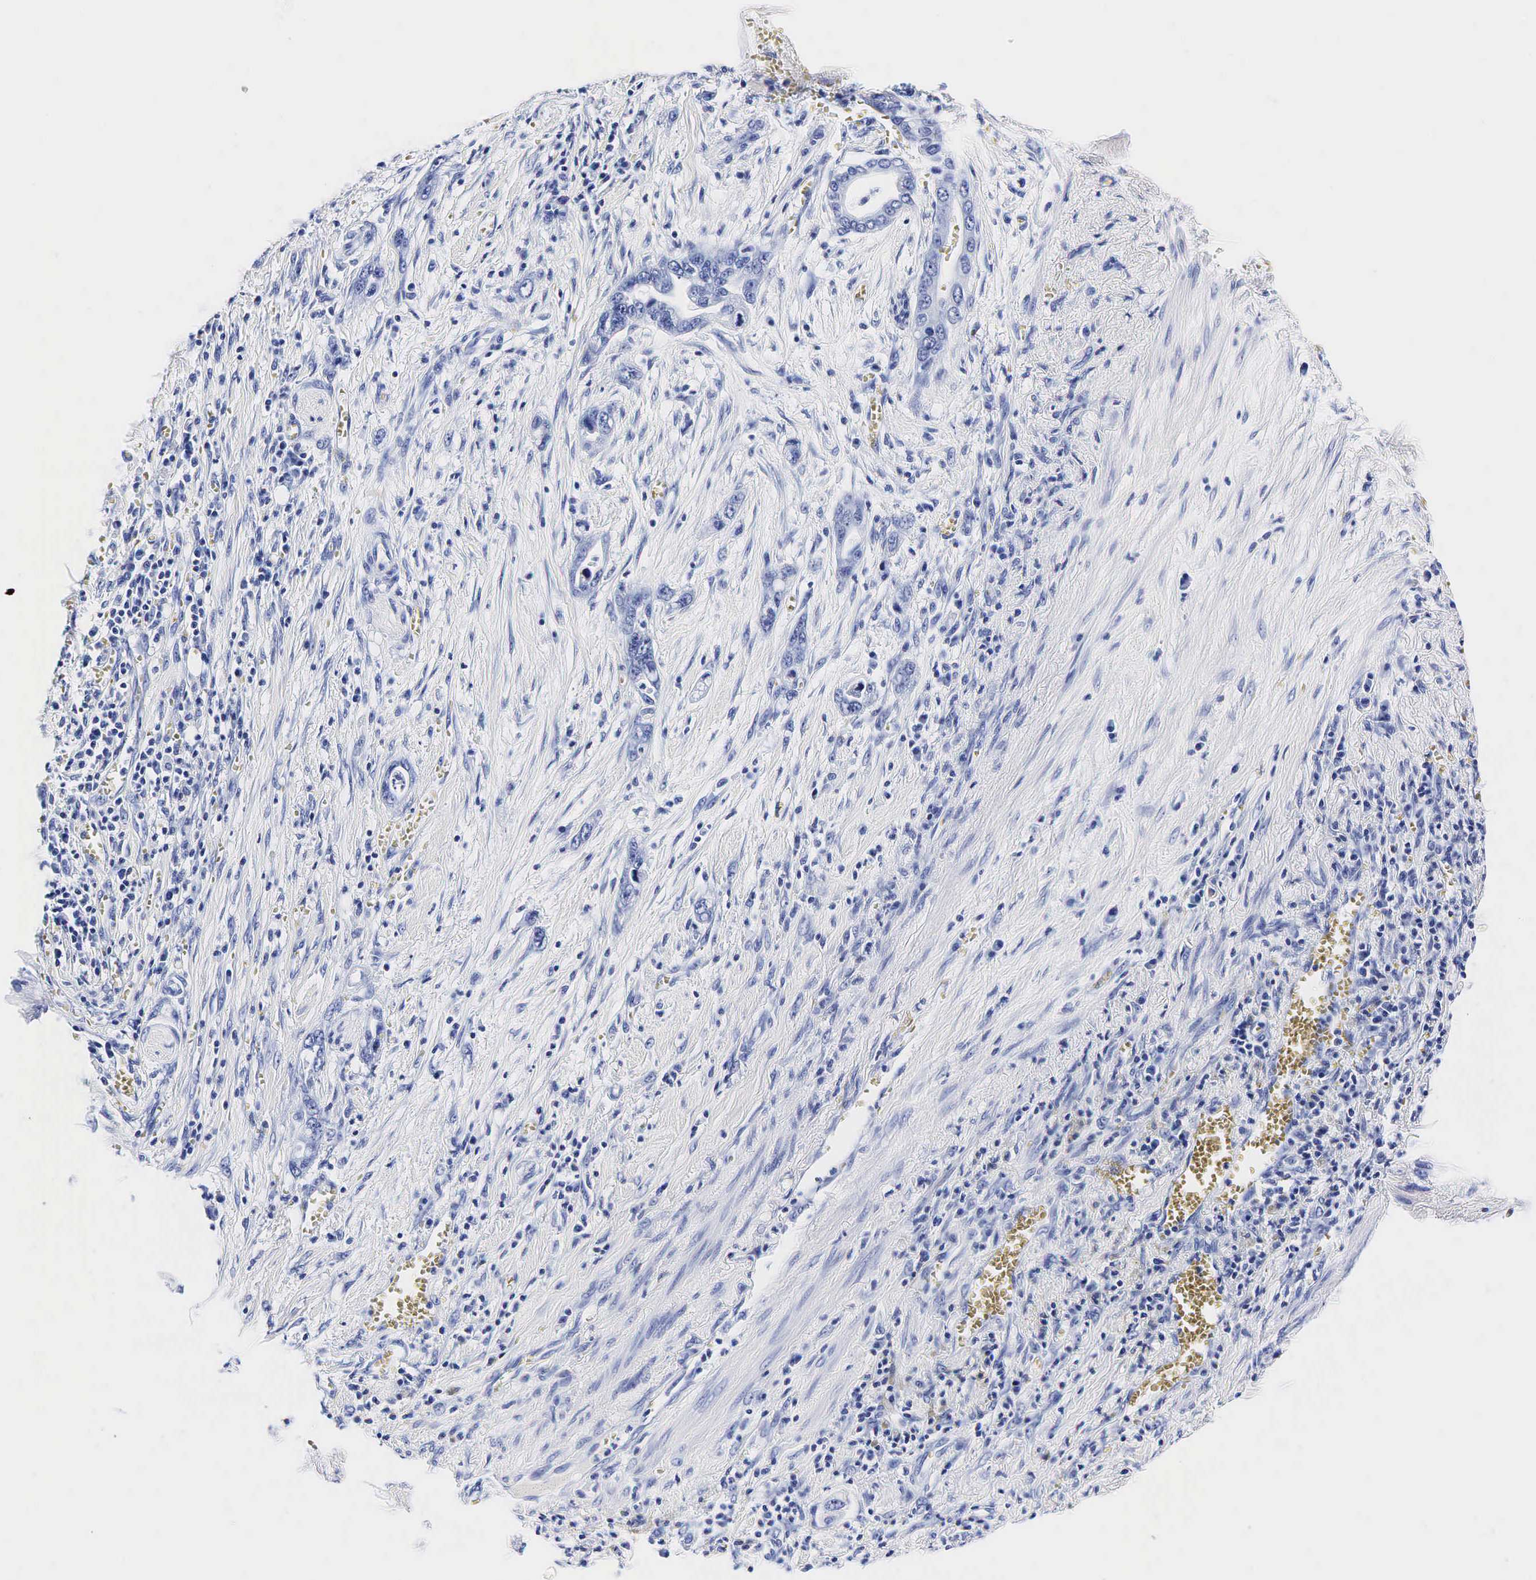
{"staining": {"intensity": "negative", "quantity": "none", "location": "none"}, "tissue": "pancreatic cancer", "cell_type": "Tumor cells", "image_type": "cancer", "snomed": [{"axis": "morphology", "description": "Adenocarcinoma, NOS"}, {"axis": "topography", "description": "Pancreas"}], "caption": "Tumor cells are negative for brown protein staining in pancreatic adenocarcinoma.", "gene": "TG", "patient": {"sex": "male", "age": 69}}